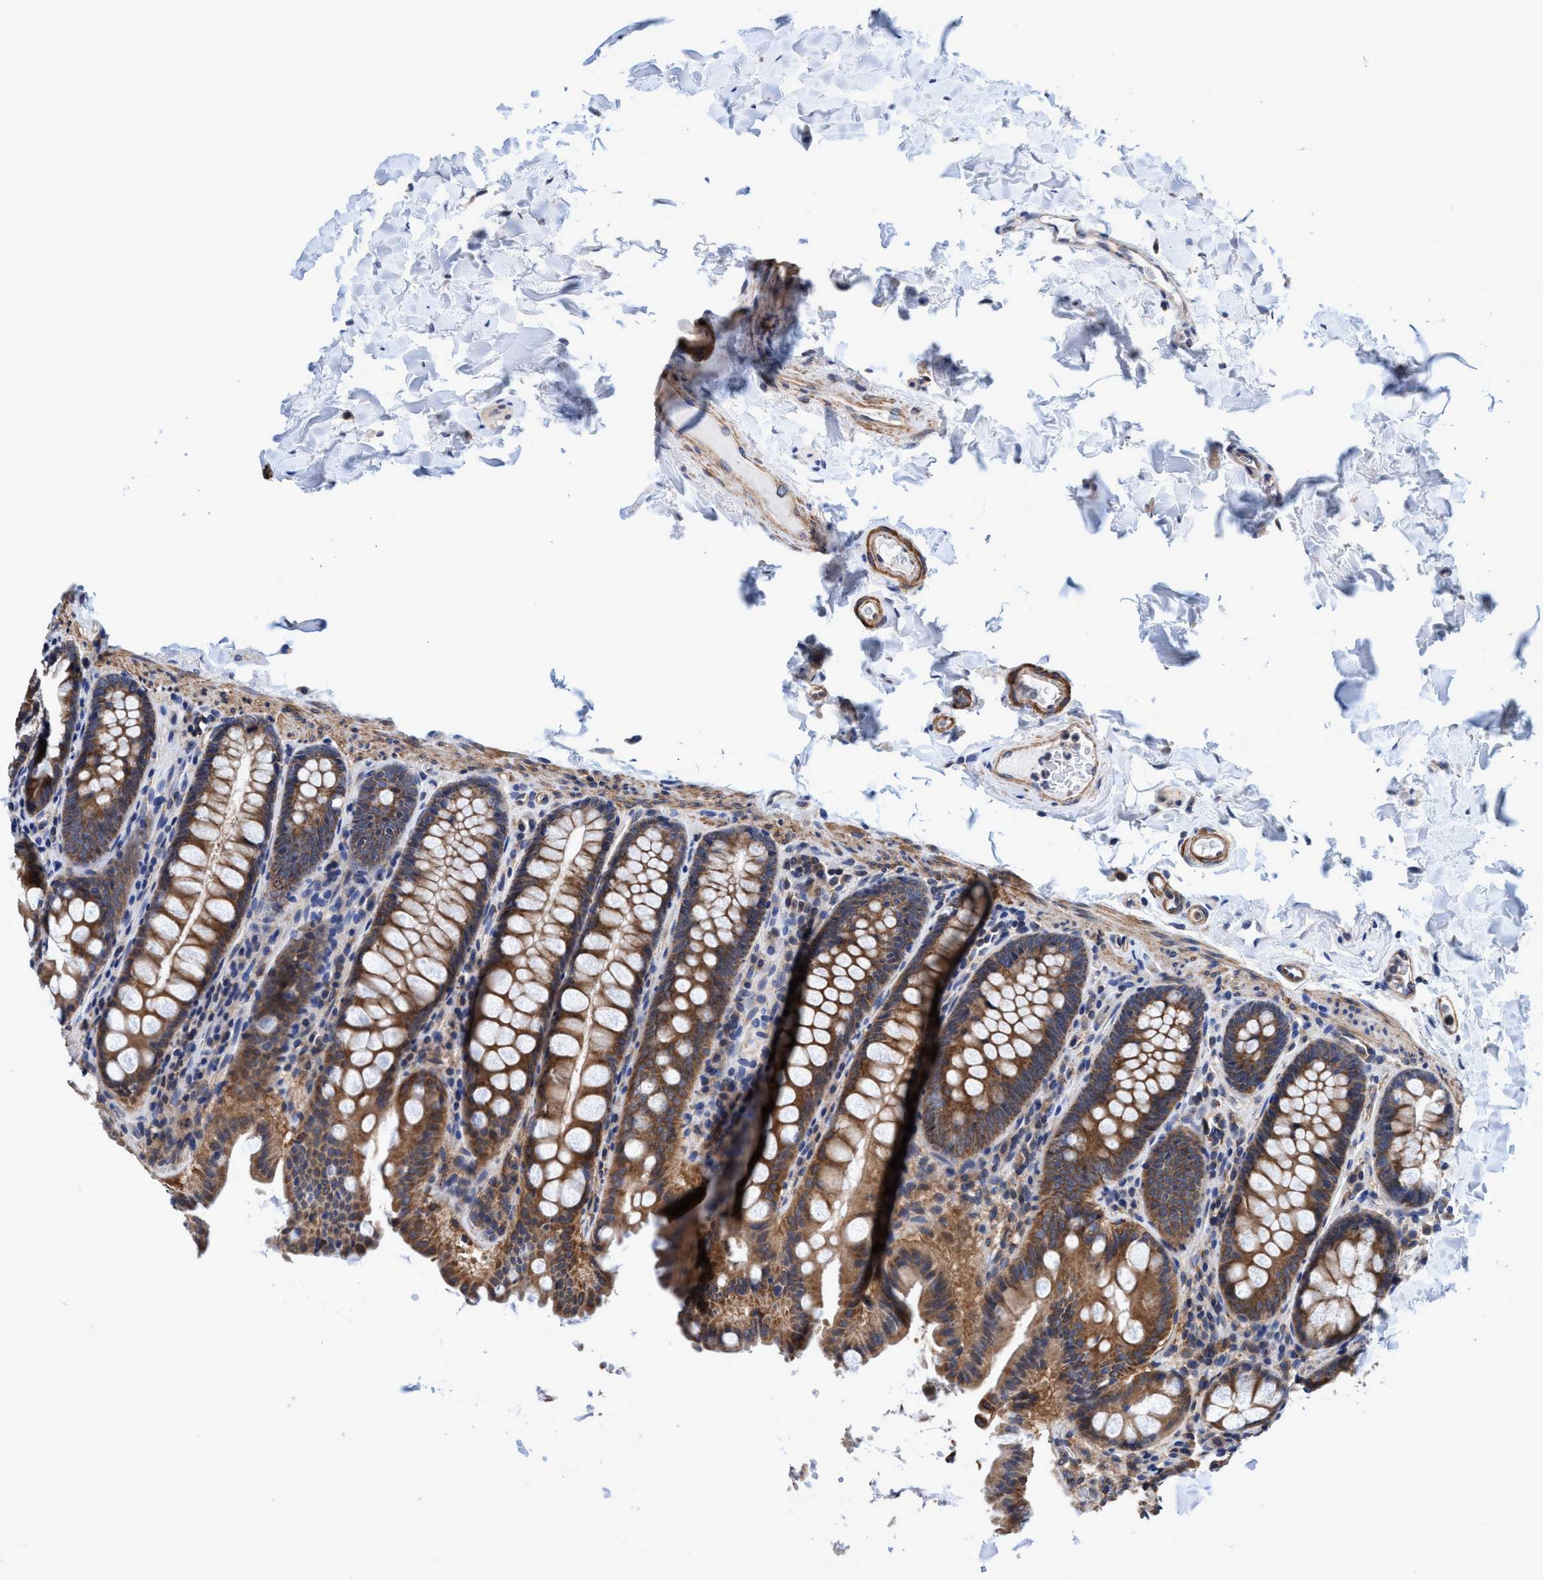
{"staining": {"intensity": "moderate", "quantity": ">75%", "location": "cytoplasmic/membranous"}, "tissue": "colon", "cell_type": "Endothelial cells", "image_type": "normal", "snomed": [{"axis": "morphology", "description": "Normal tissue, NOS"}, {"axis": "topography", "description": "Colon"}], "caption": "Brown immunohistochemical staining in unremarkable colon displays moderate cytoplasmic/membranous staining in approximately >75% of endothelial cells. (DAB (3,3'-diaminobenzidine) IHC with brightfield microscopy, high magnification).", "gene": "CALCOCO2", "patient": {"sex": "female", "age": 61}}